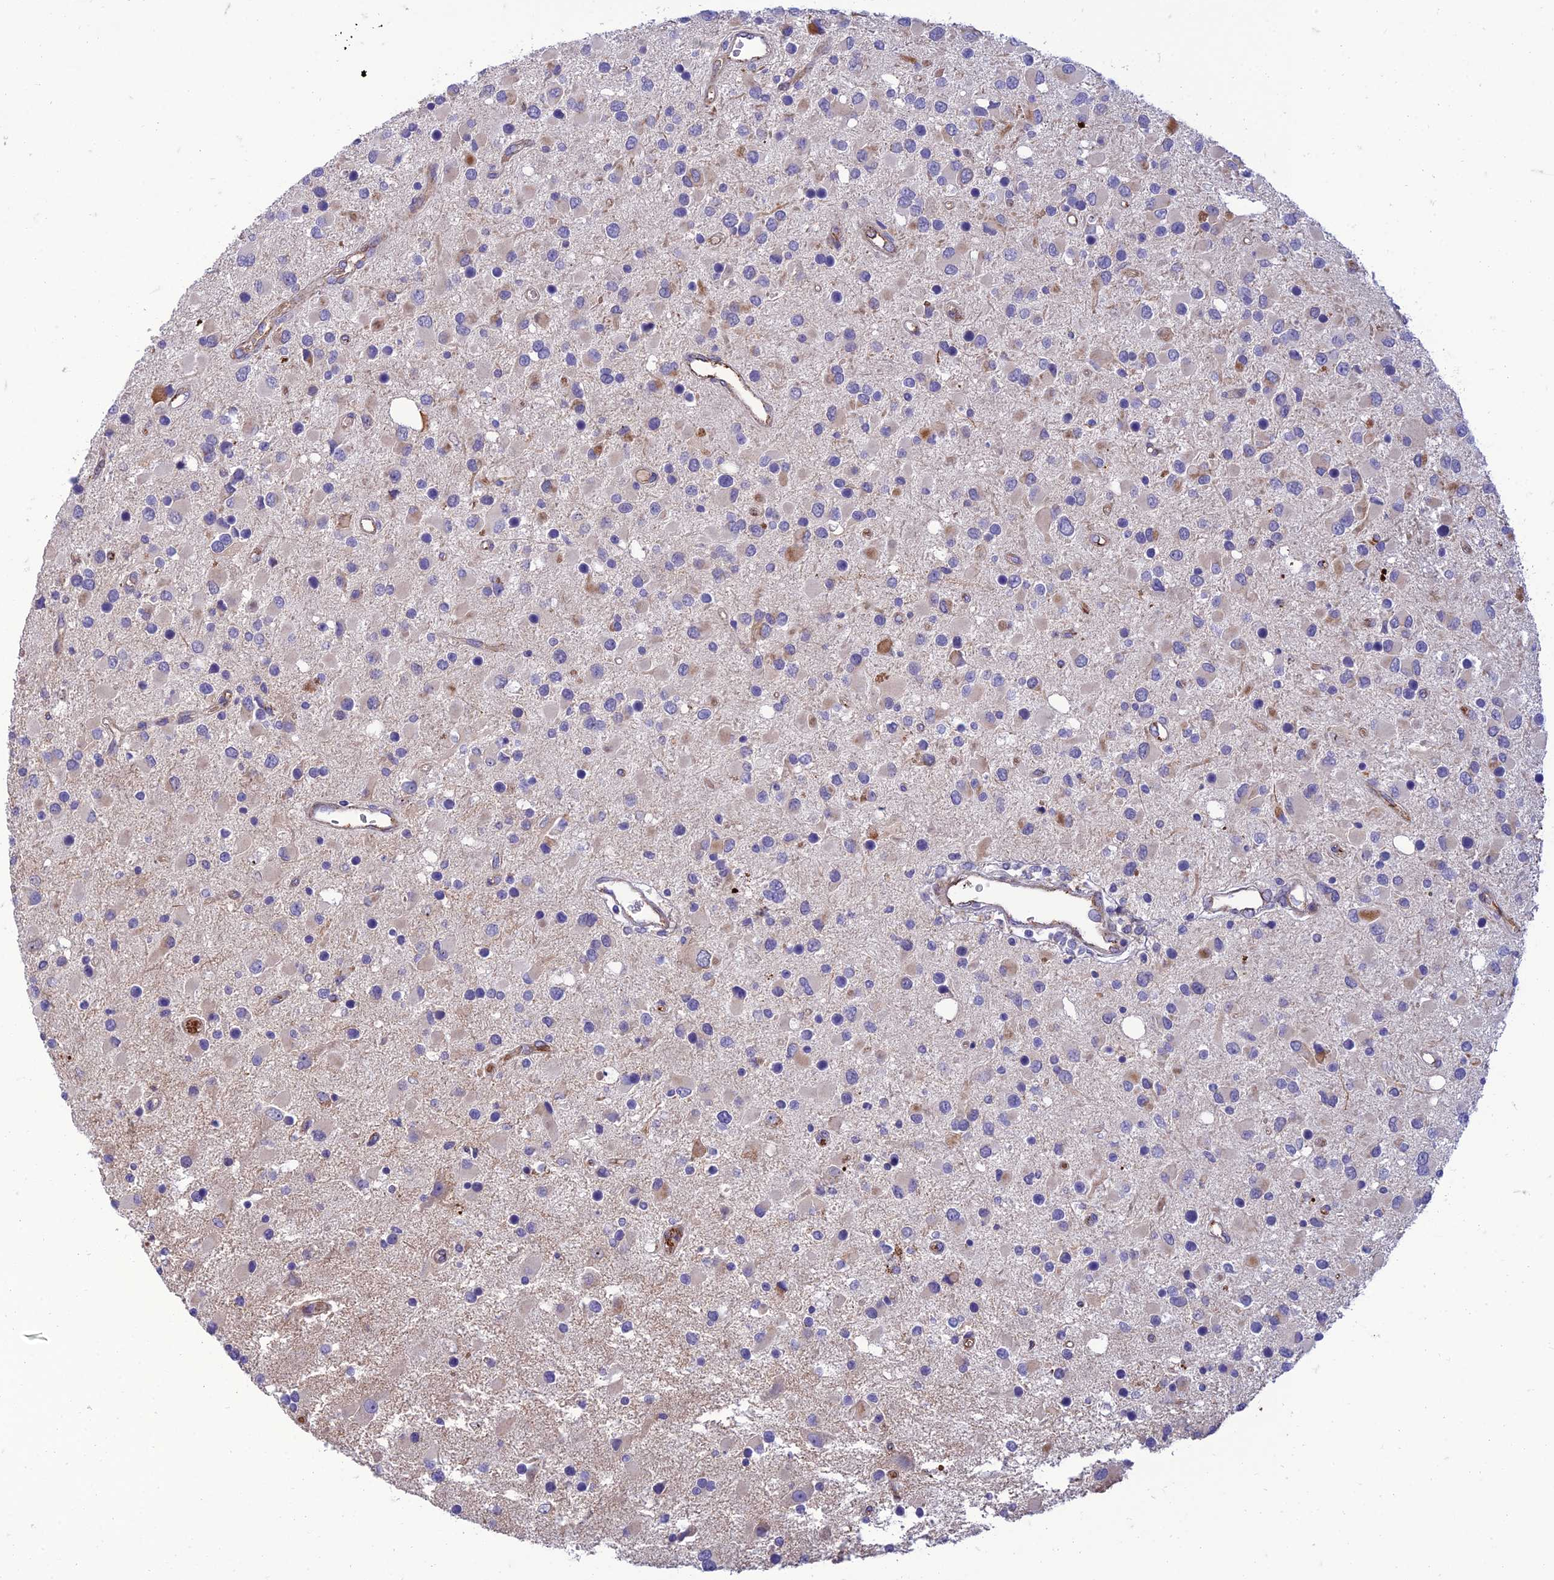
{"staining": {"intensity": "negative", "quantity": "none", "location": "none"}, "tissue": "glioma", "cell_type": "Tumor cells", "image_type": "cancer", "snomed": [{"axis": "morphology", "description": "Glioma, malignant, High grade"}, {"axis": "topography", "description": "Brain"}], "caption": "Immunohistochemical staining of high-grade glioma (malignant) shows no significant staining in tumor cells.", "gene": "SEL1L3", "patient": {"sex": "male", "age": 53}}